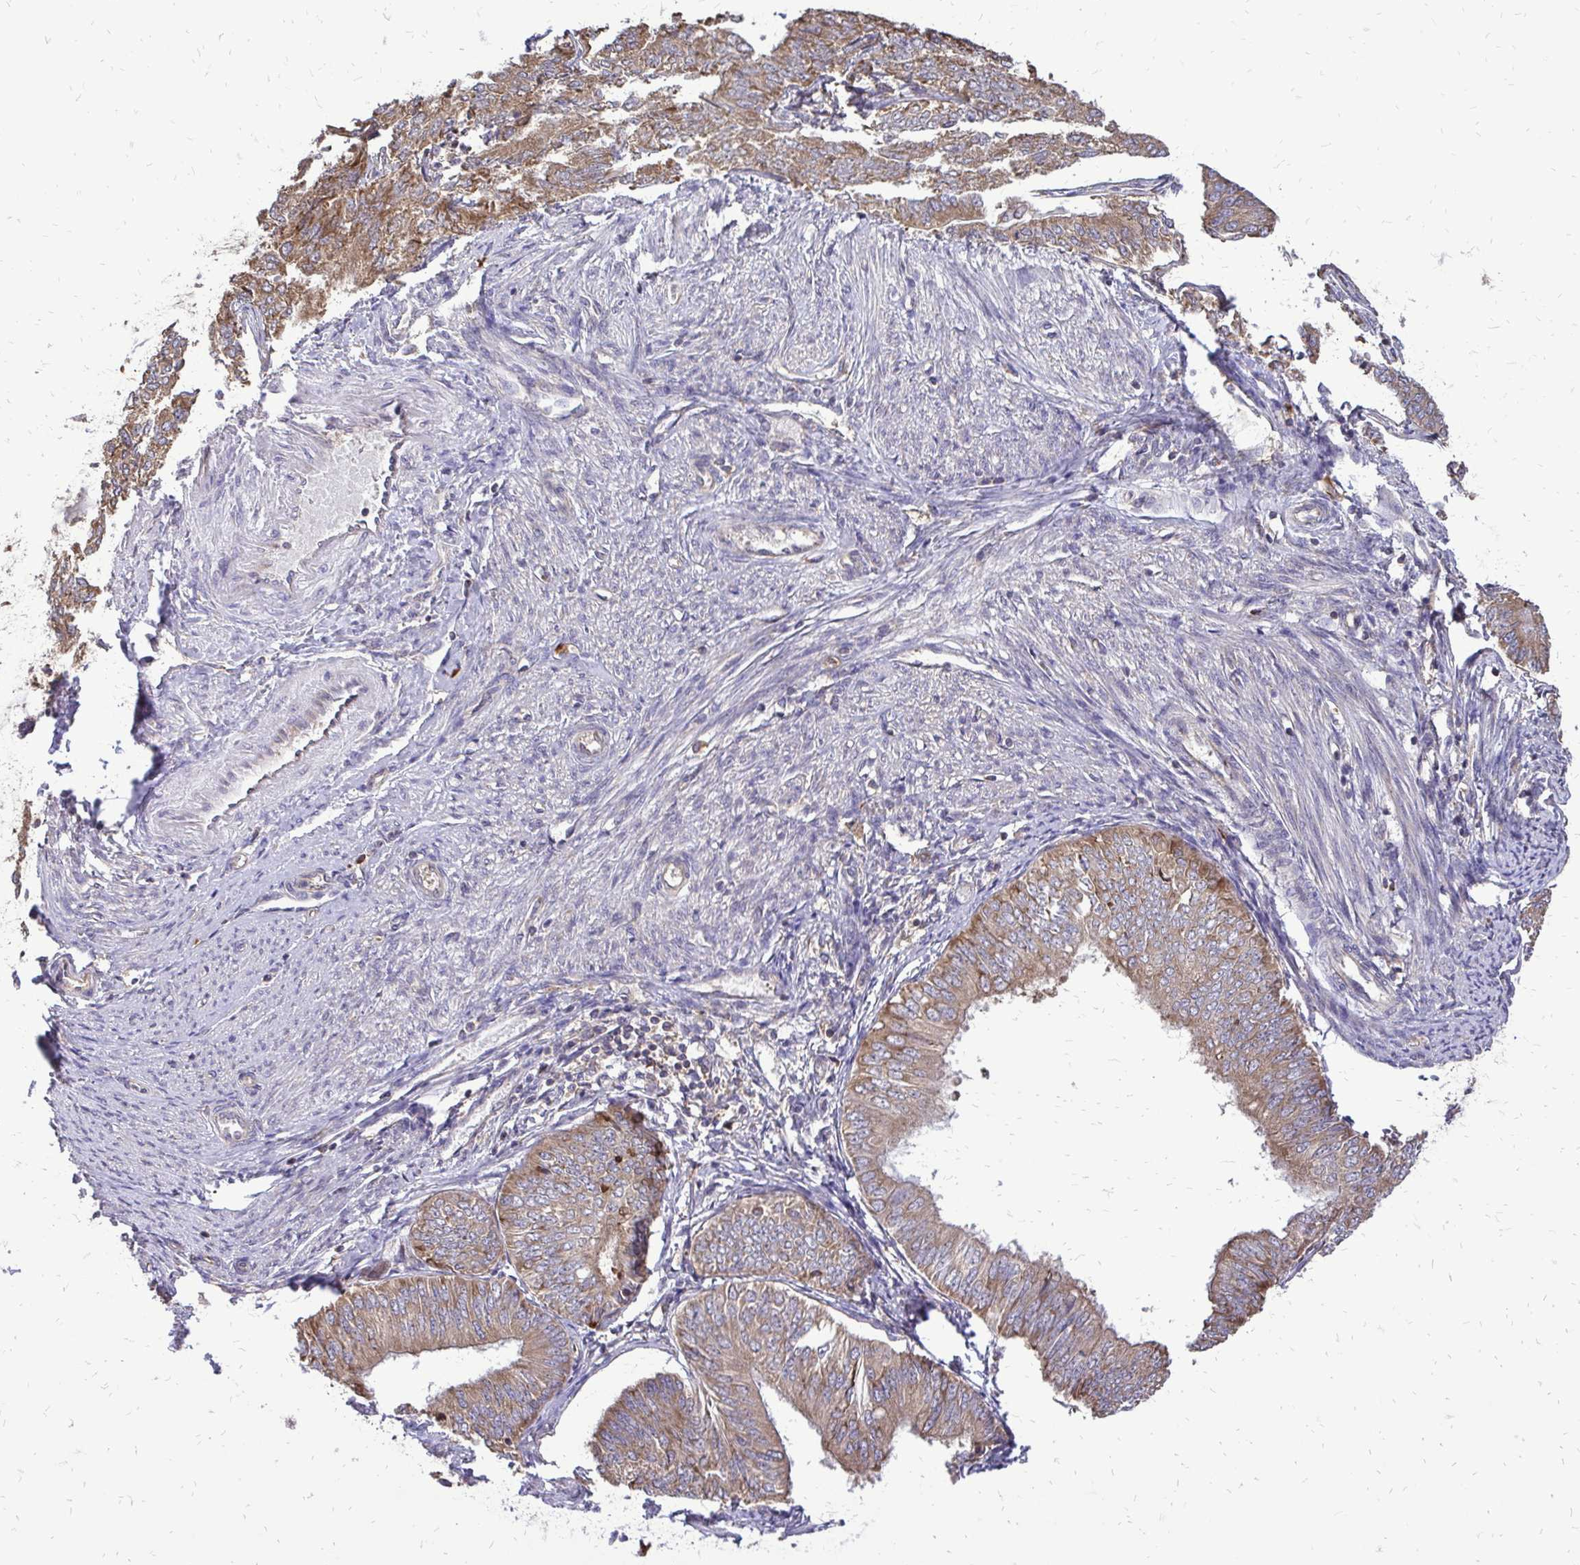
{"staining": {"intensity": "moderate", "quantity": ">75%", "location": "cytoplasmic/membranous"}, "tissue": "endometrial cancer", "cell_type": "Tumor cells", "image_type": "cancer", "snomed": [{"axis": "morphology", "description": "Adenocarcinoma, NOS"}, {"axis": "topography", "description": "Endometrium"}], "caption": "Immunohistochemical staining of endometrial cancer shows medium levels of moderate cytoplasmic/membranous protein expression in about >75% of tumor cells. (DAB (3,3'-diaminobenzidine) IHC with brightfield microscopy, high magnification).", "gene": "RPS3", "patient": {"sex": "female", "age": 58}}